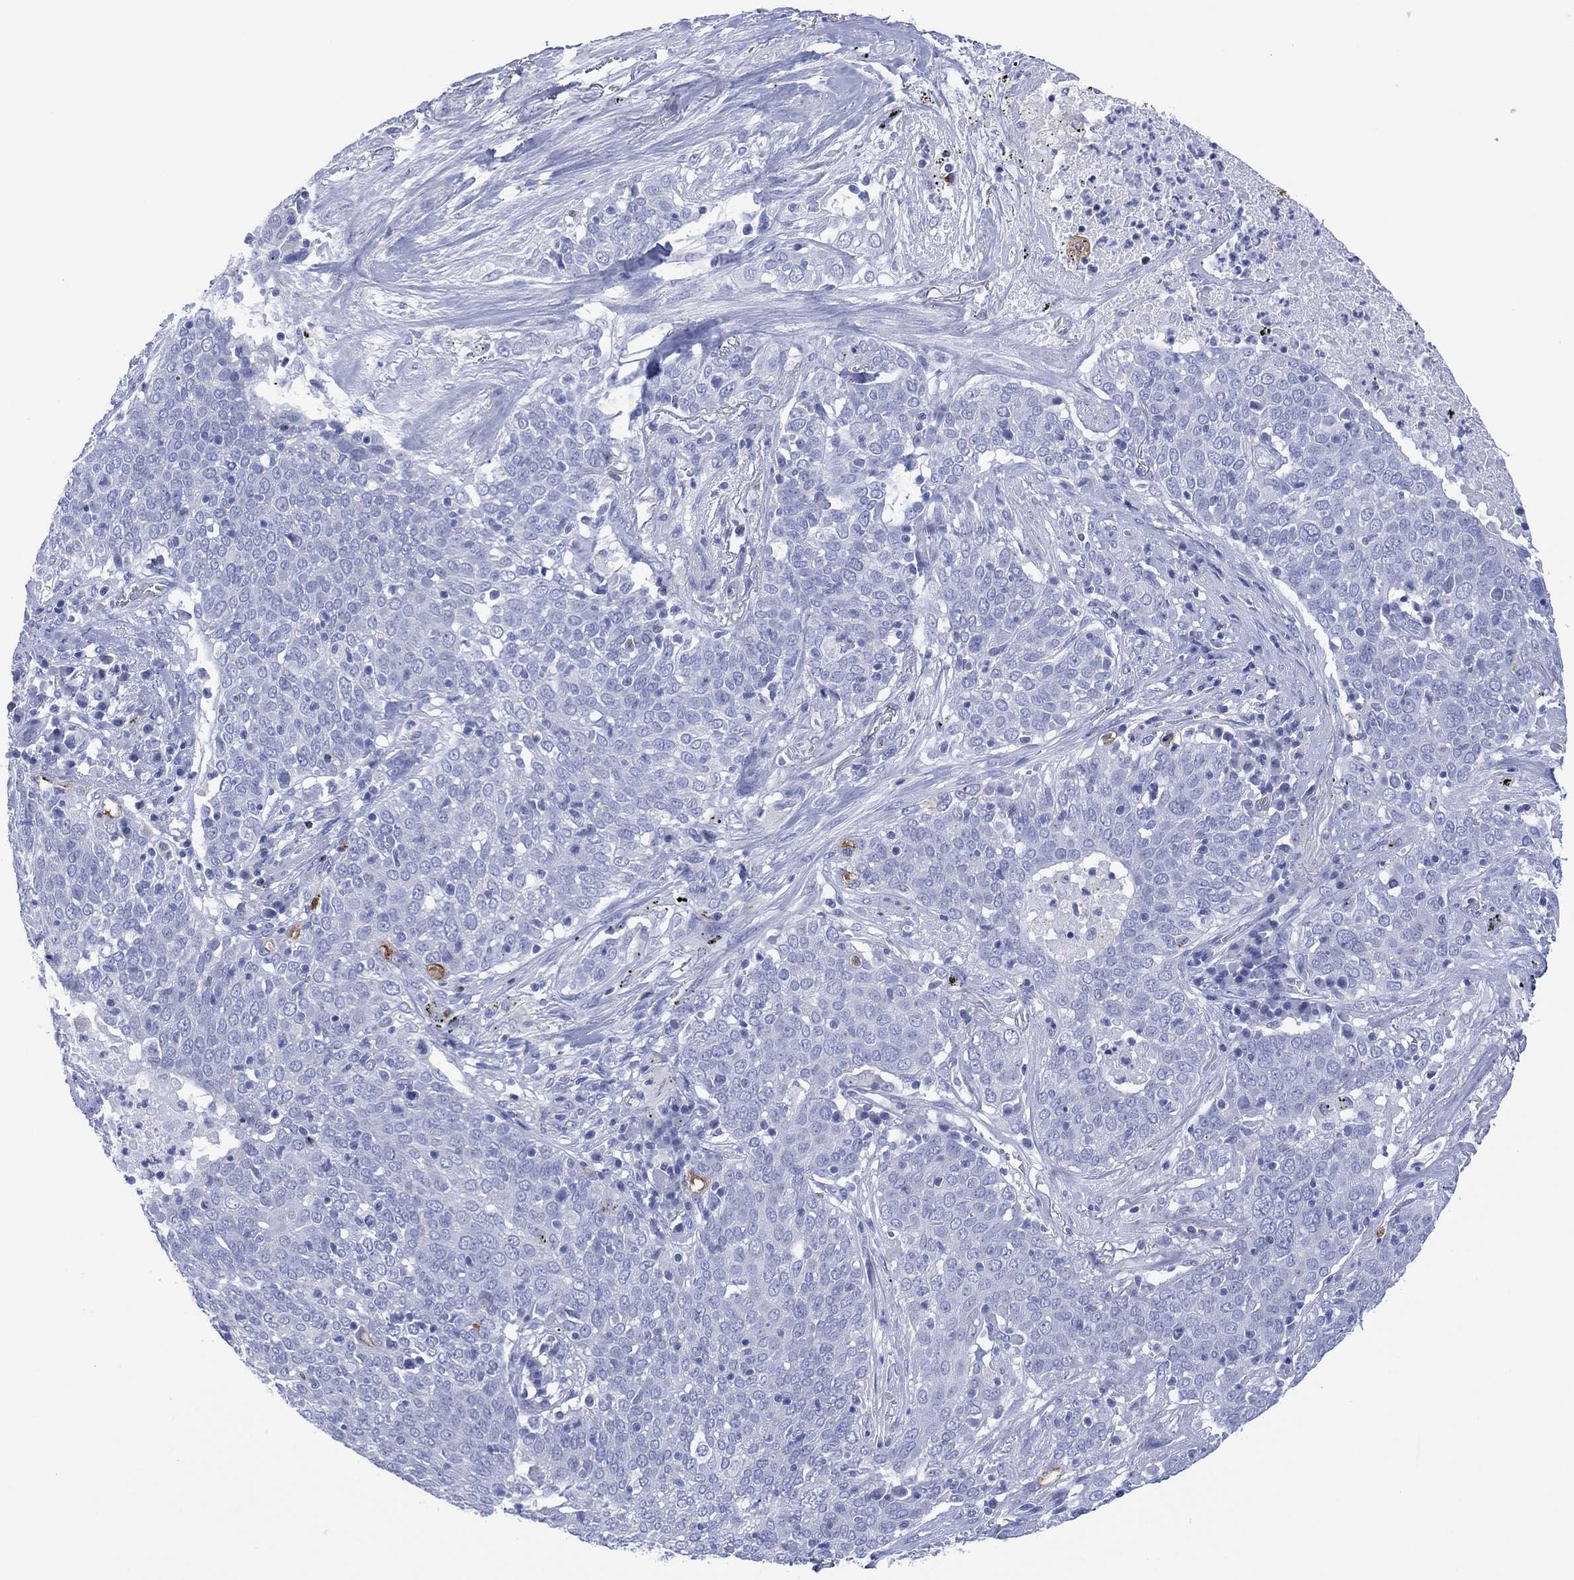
{"staining": {"intensity": "negative", "quantity": "none", "location": "none"}, "tissue": "lung cancer", "cell_type": "Tumor cells", "image_type": "cancer", "snomed": [{"axis": "morphology", "description": "Squamous cell carcinoma, NOS"}, {"axis": "topography", "description": "Lung"}], "caption": "Tumor cells show no significant positivity in squamous cell carcinoma (lung).", "gene": "DPP4", "patient": {"sex": "male", "age": 82}}